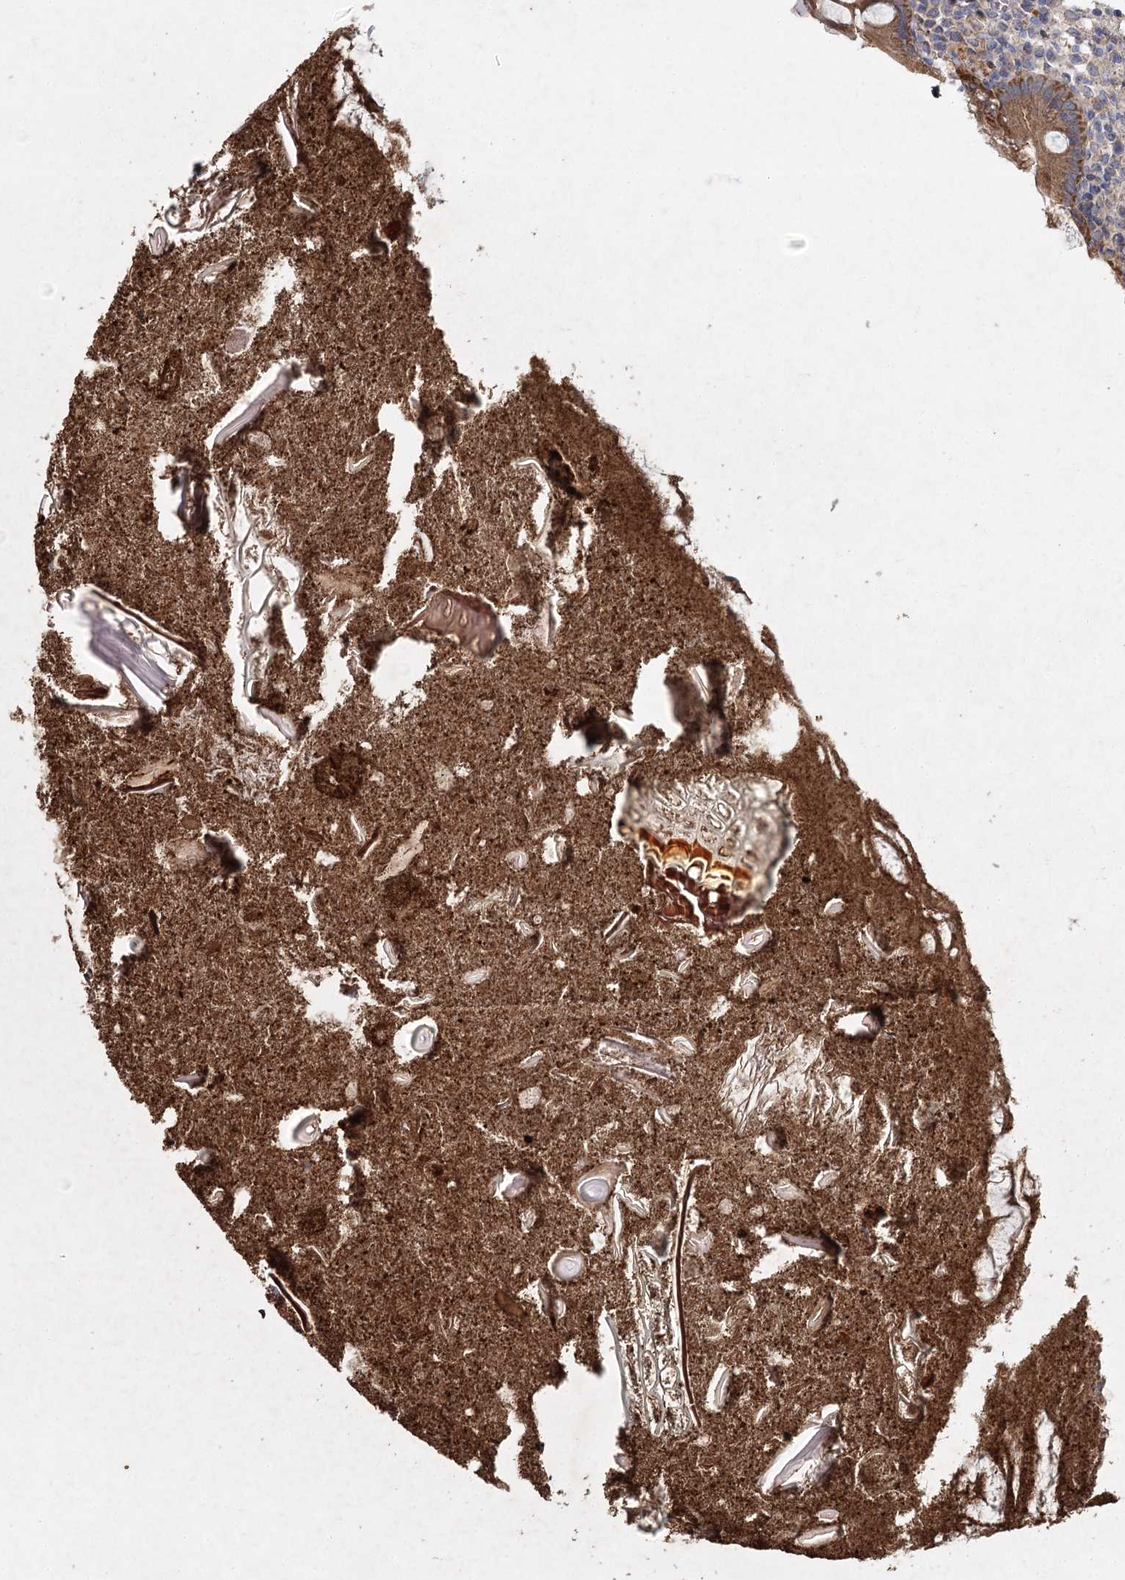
{"staining": {"intensity": "moderate", "quantity": ">75%", "location": "cytoplasmic/membranous"}, "tissue": "appendix", "cell_type": "Glandular cells", "image_type": "normal", "snomed": [{"axis": "morphology", "description": "Normal tissue, NOS"}, {"axis": "topography", "description": "Appendix"}], "caption": "Glandular cells exhibit medium levels of moderate cytoplasmic/membranous staining in approximately >75% of cells in normal human appendix. (DAB (3,3'-diaminobenzidine) = brown stain, brightfield microscopy at high magnification).", "gene": "MFN1", "patient": {"sex": "female", "age": 17}}